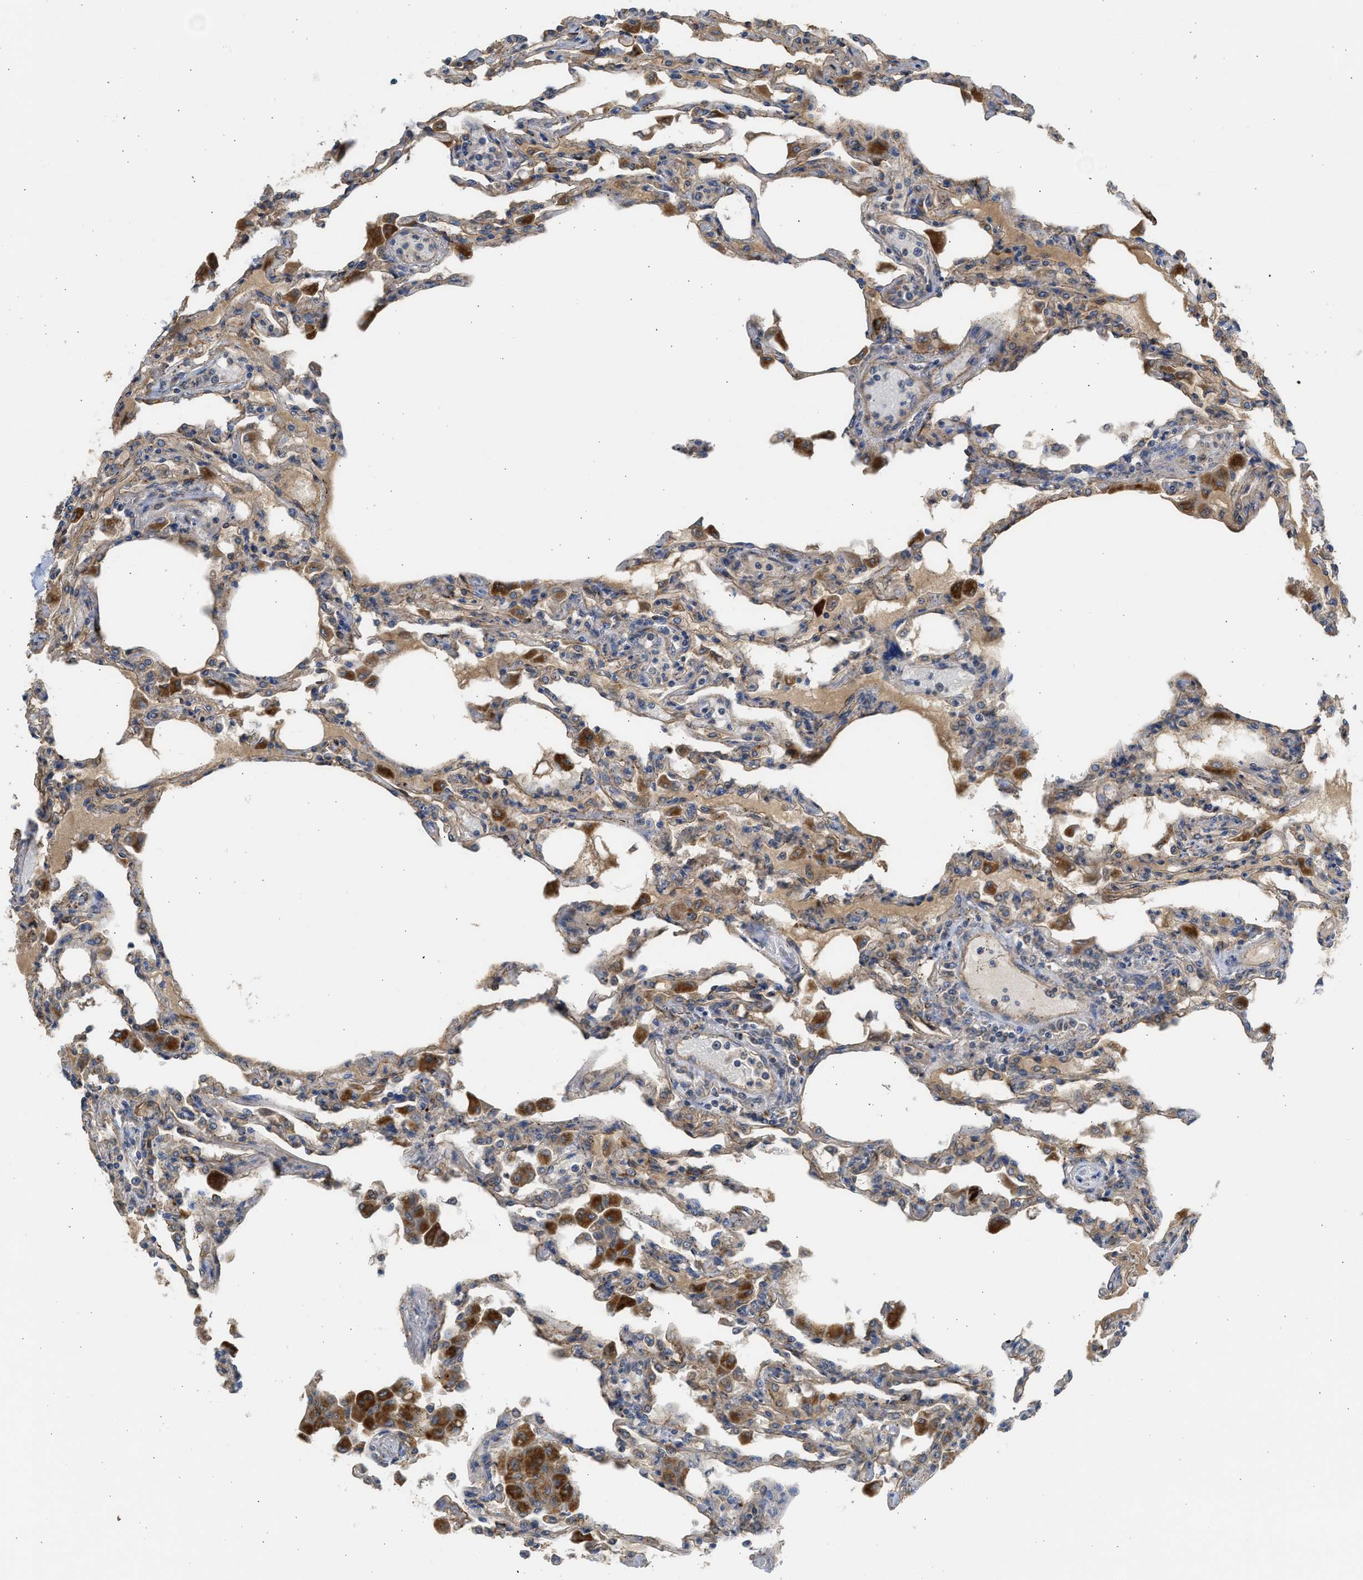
{"staining": {"intensity": "moderate", "quantity": ">75%", "location": "cytoplasmic/membranous"}, "tissue": "lung", "cell_type": "Alveolar cells", "image_type": "normal", "snomed": [{"axis": "morphology", "description": "Normal tissue, NOS"}, {"axis": "topography", "description": "Bronchus"}, {"axis": "topography", "description": "Lung"}], "caption": "High-magnification brightfield microscopy of normal lung stained with DAB (3,3'-diaminobenzidine) (brown) and counterstained with hematoxylin (blue). alveolar cells exhibit moderate cytoplasmic/membranous staining is identified in about>75% of cells. (brown staining indicates protein expression, while blue staining denotes nuclei).", "gene": "CSRNP2", "patient": {"sex": "female", "age": 49}}